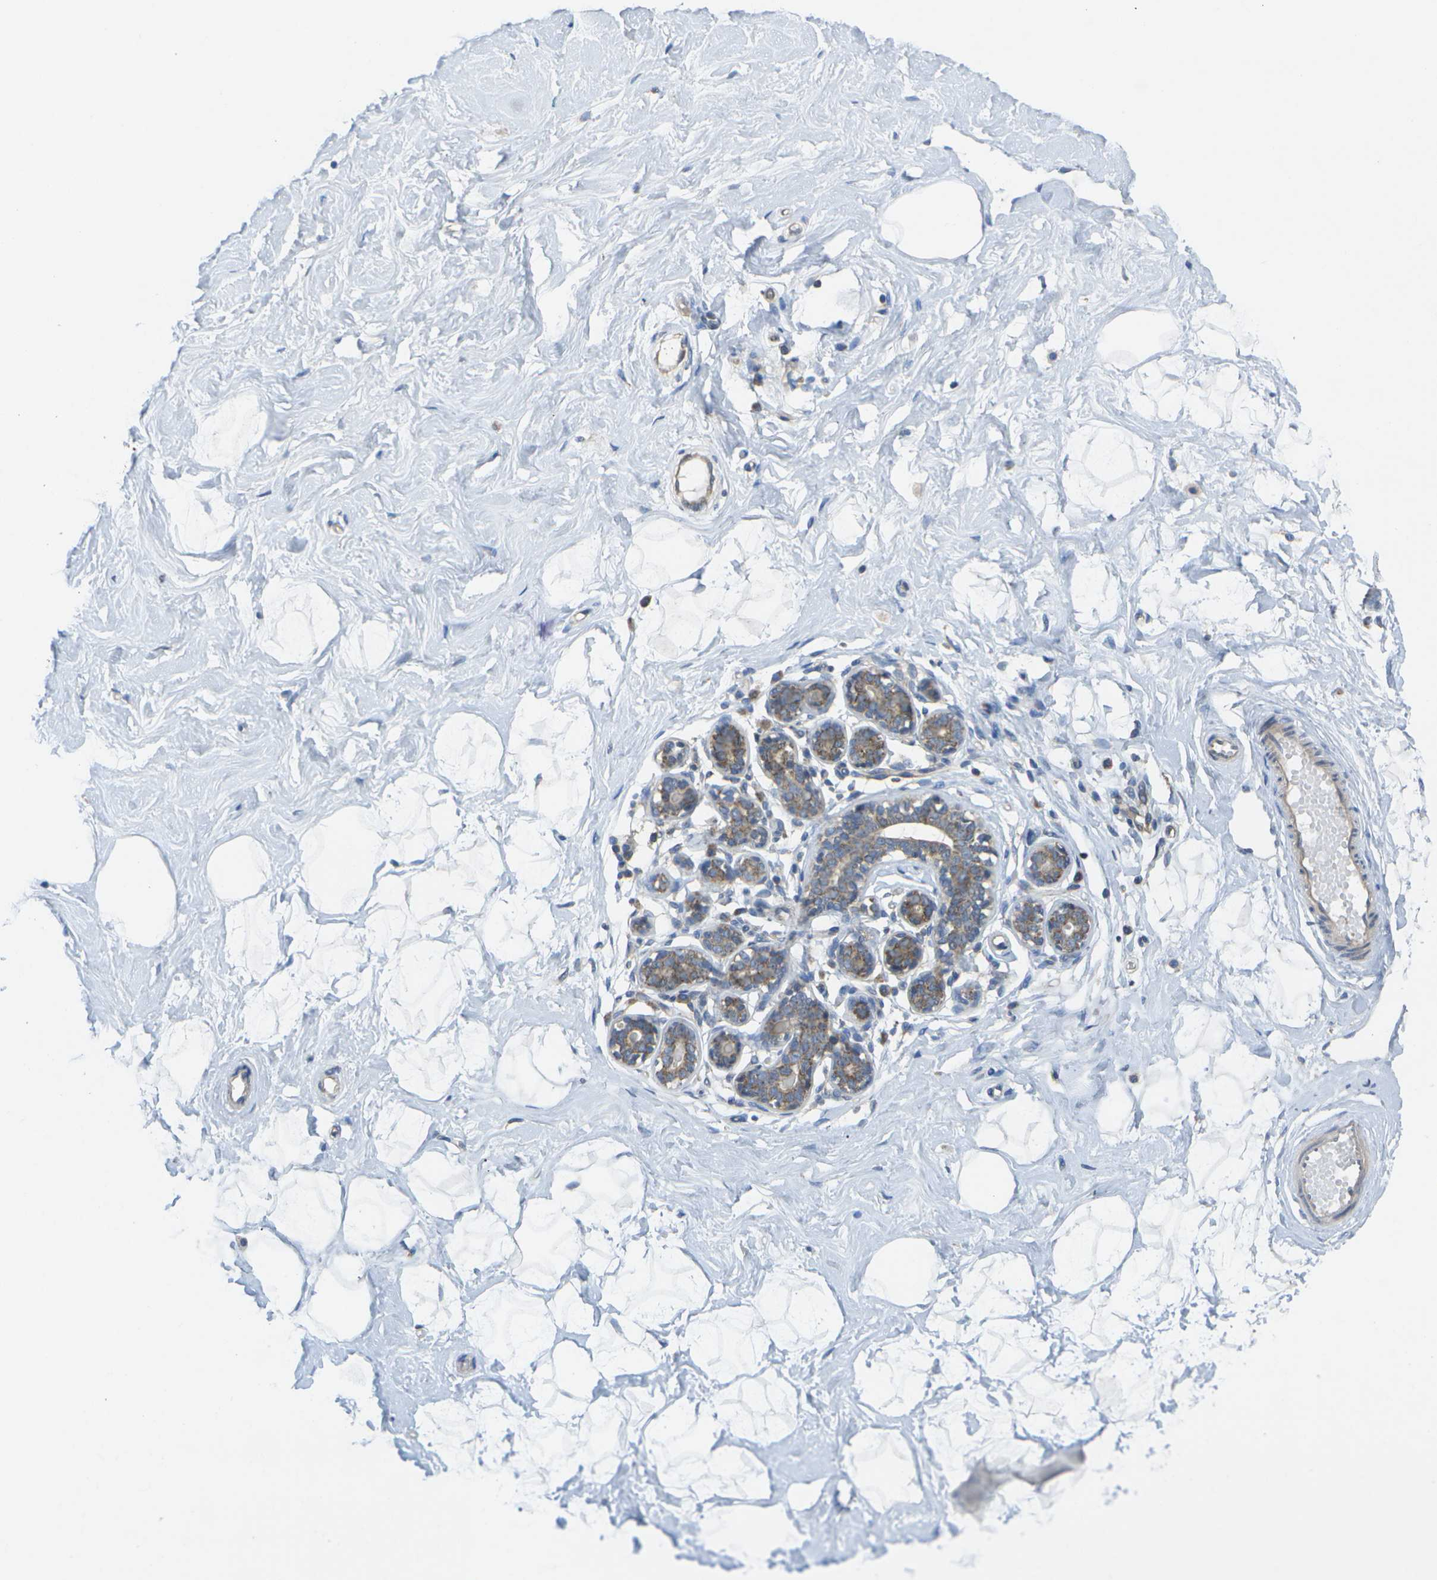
{"staining": {"intensity": "weak", "quantity": "<25%", "location": "cytoplasmic/membranous"}, "tissue": "breast", "cell_type": "Adipocytes", "image_type": "normal", "snomed": [{"axis": "morphology", "description": "Normal tissue, NOS"}, {"axis": "topography", "description": "Breast"}], "caption": "DAB immunohistochemical staining of normal breast shows no significant staining in adipocytes. (Immunohistochemistry, brightfield microscopy, high magnification).", "gene": "DPM3", "patient": {"sex": "female", "age": 23}}